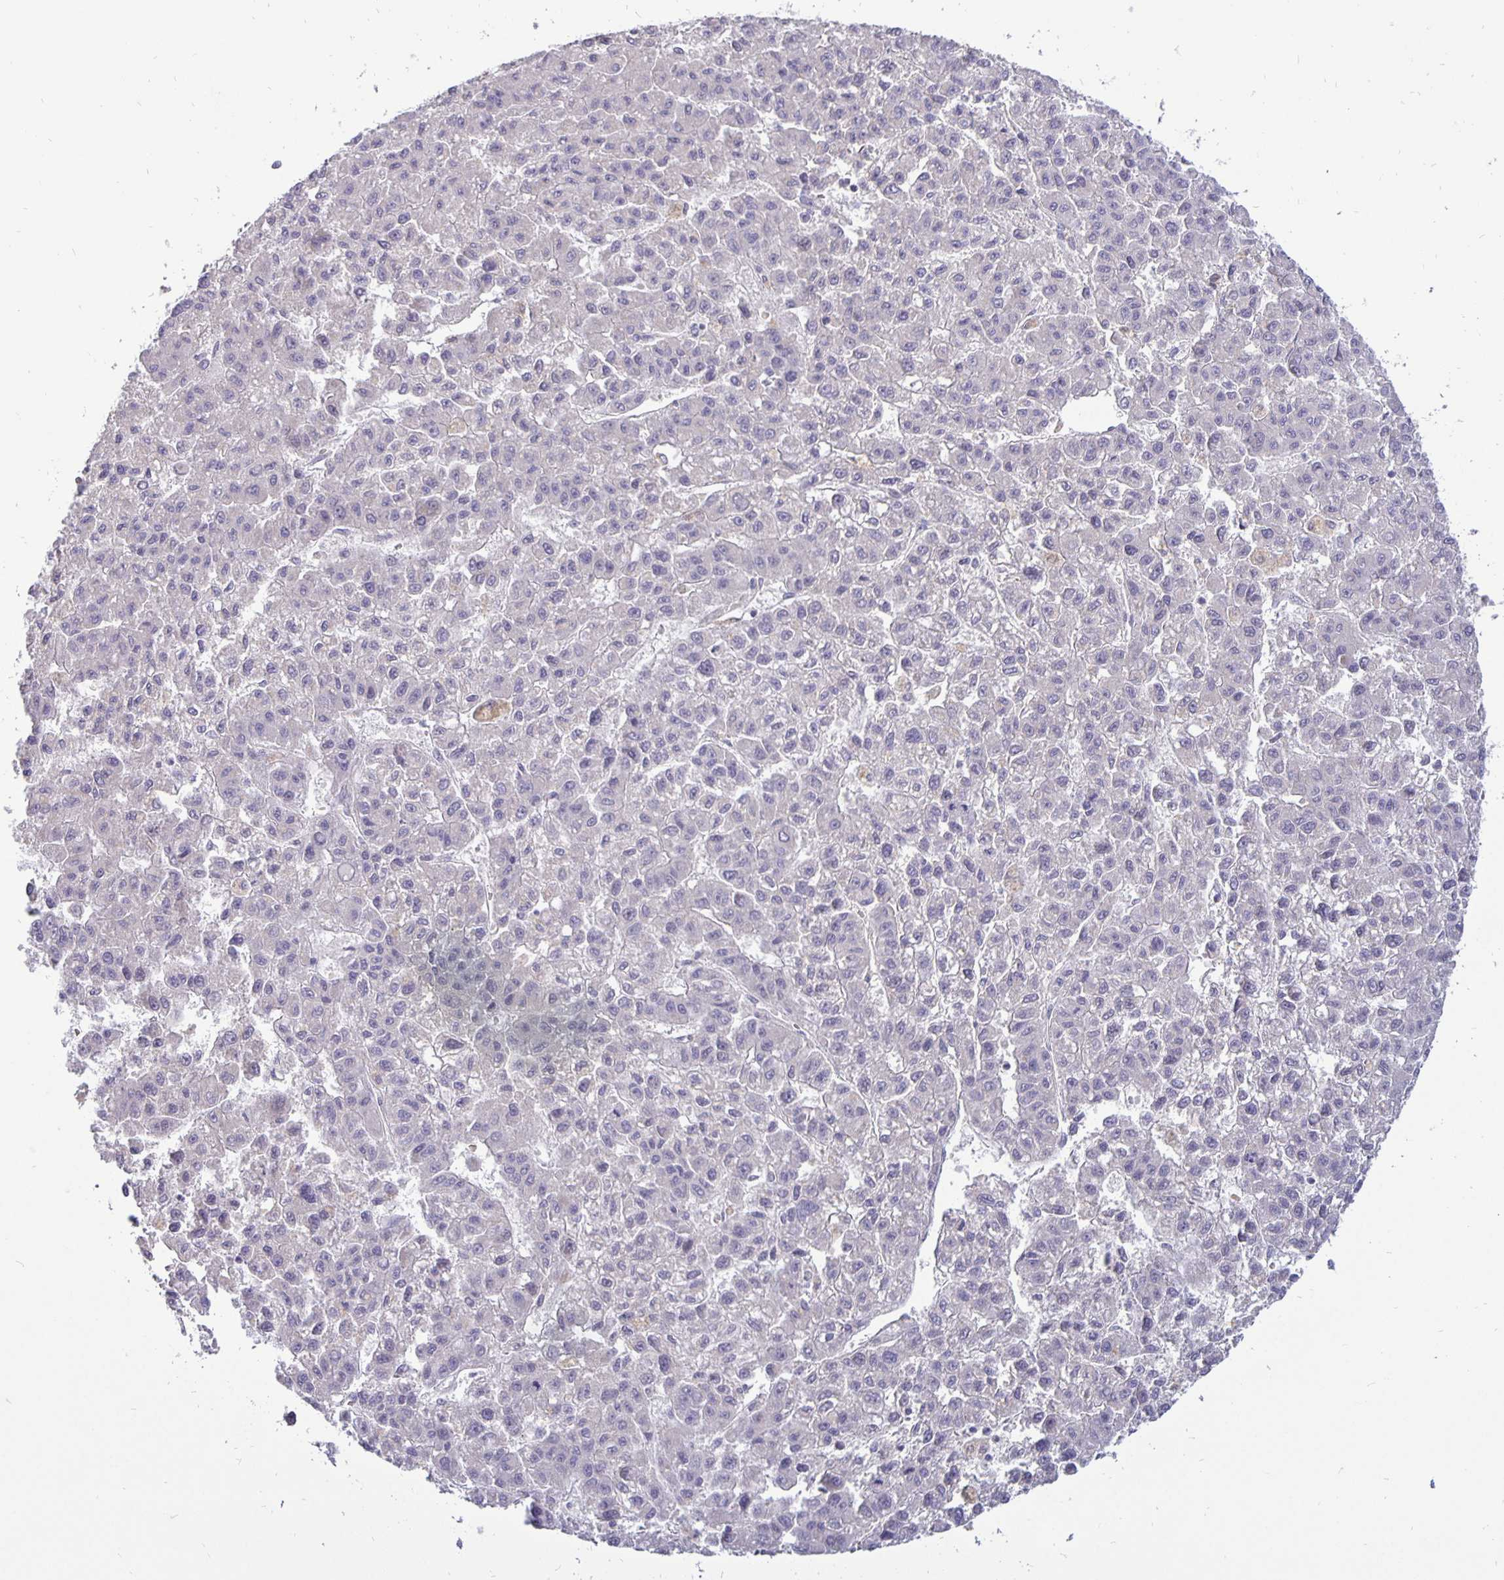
{"staining": {"intensity": "negative", "quantity": "none", "location": "none"}, "tissue": "liver cancer", "cell_type": "Tumor cells", "image_type": "cancer", "snomed": [{"axis": "morphology", "description": "Carcinoma, Hepatocellular, NOS"}, {"axis": "topography", "description": "Liver"}], "caption": "High magnification brightfield microscopy of liver hepatocellular carcinoma stained with DAB (3,3'-diaminobenzidine) (brown) and counterstained with hematoxylin (blue): tumor cells show no significant staining.", "gene": "ERBB2", "patient": {"sex": "male", "age": 70}}